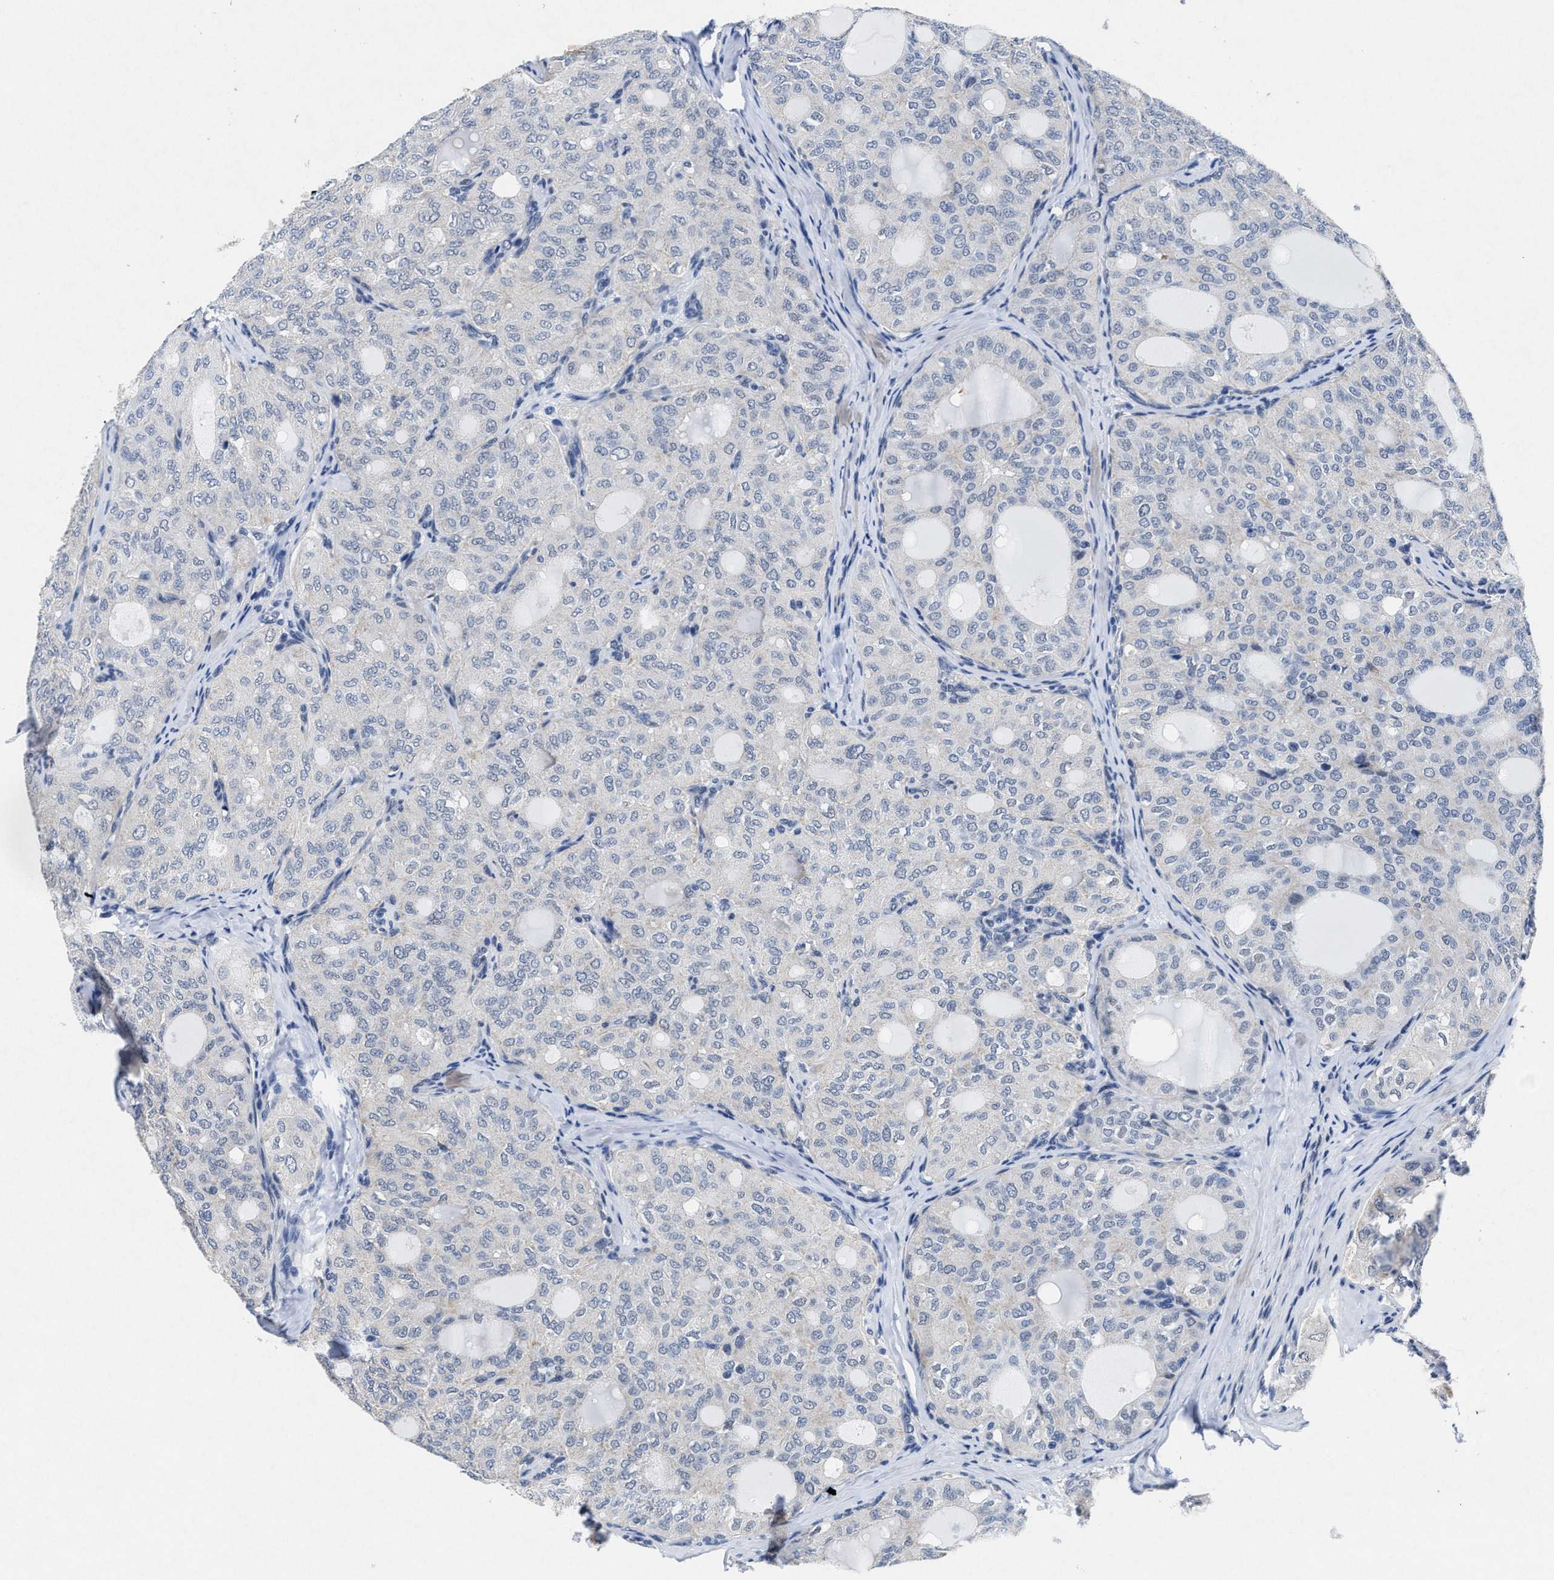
{"staining": {"intensity": "negative", "quantity": "none", "location": "none"}, "tissue": "thyroid cancer", "cell_type": "Tumor cells", "image_type": "cancer", "snomed": [{"axis": "morphology", "description": "Follicular adenoma carcinoma, NOS"}, {"axis": "topography", "description": "Thyroid gland"}], "caption": "This micrograph is of follicular adenoma carcinoma (thyroid) stained with immunohistochemistry (IHC) to label a protein in brown with the nuclei are counter-stained blue. There is no positivity in tumor cells.", "gene": "ID3", "patient": {"sex": "male", "age": 75}}